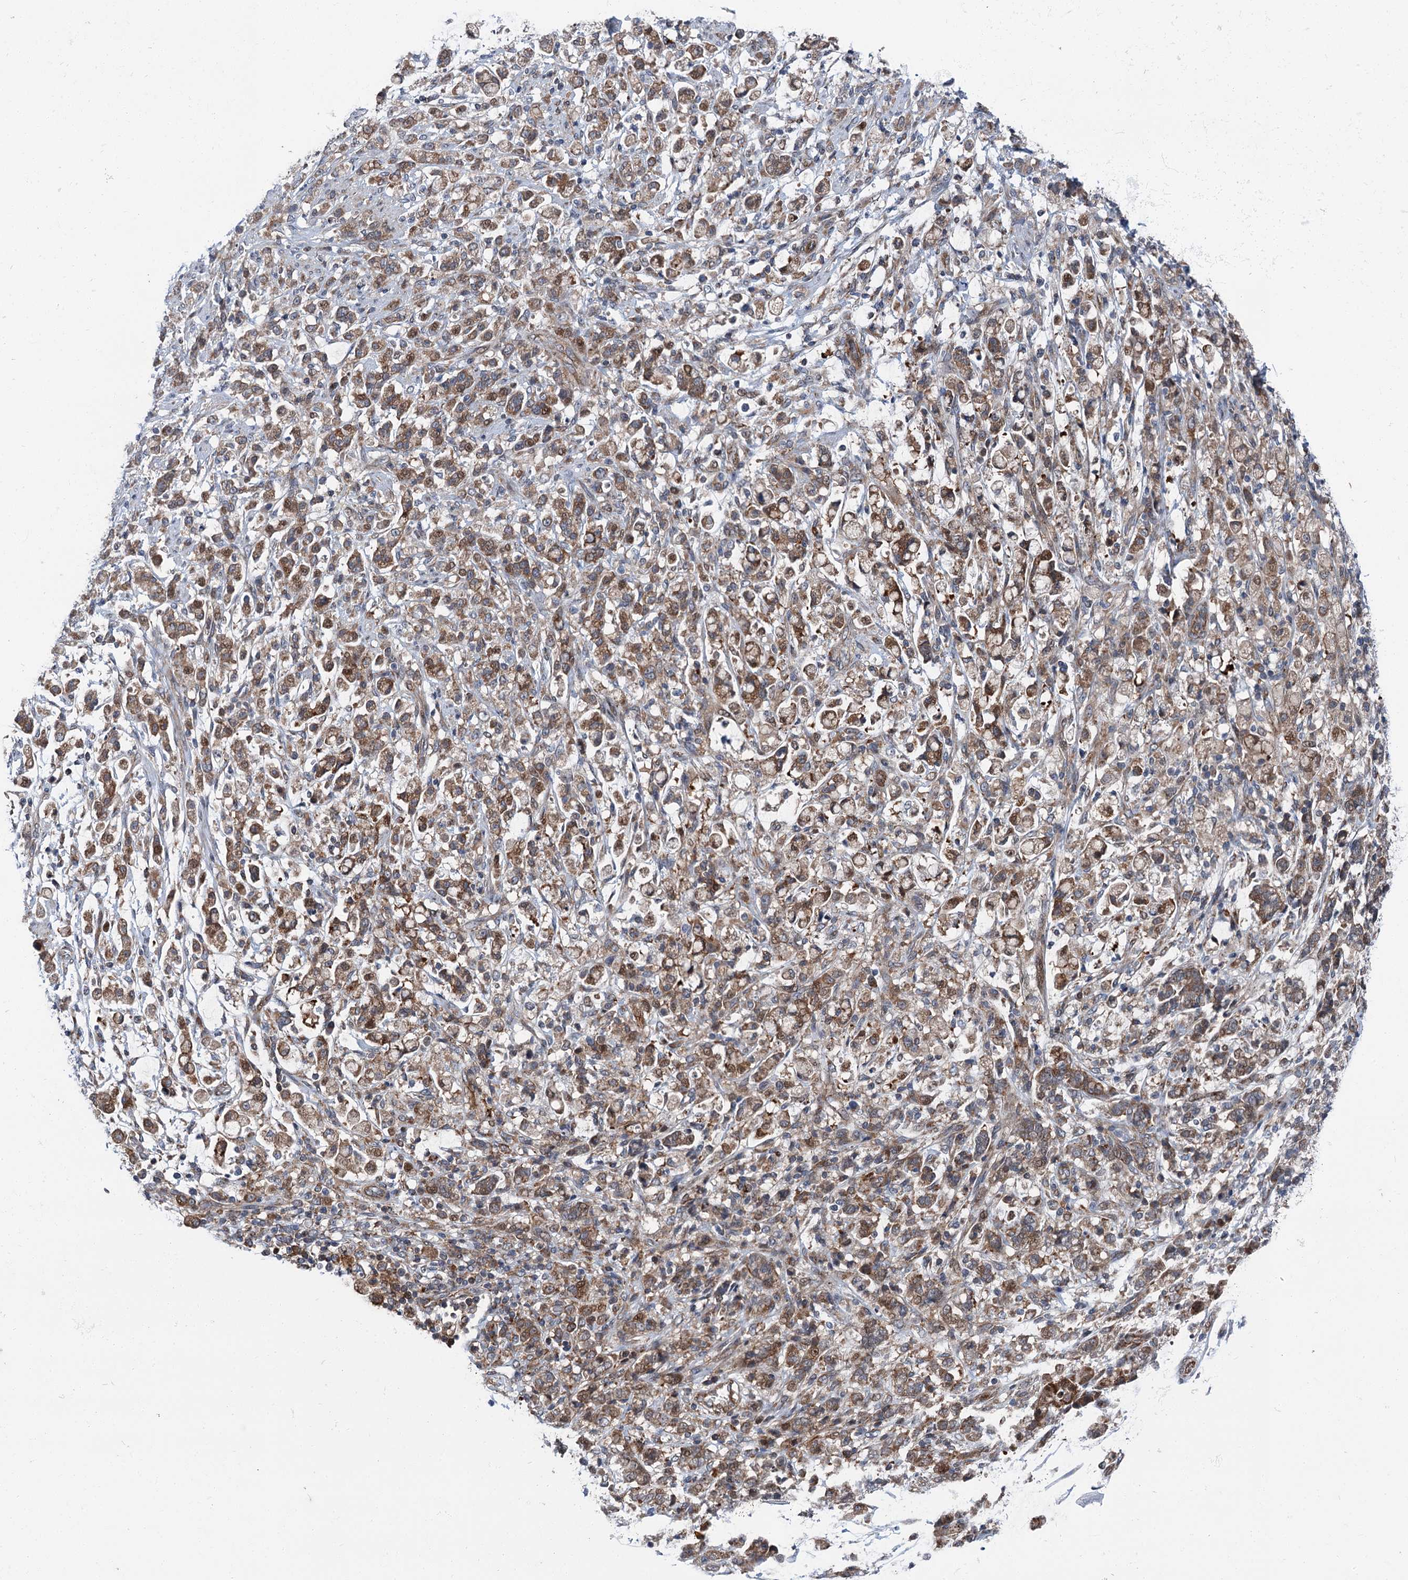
{"staining": {"intensity": "moderate", "quantity": ">75%", "location": "cytoplasmic/membranous"}, "tissue": "stomach cancer", "cell_type": "Tumor cells", "image_type": "cancer", "snomed": [{"axis": "morphology", "description": "Adenocarcinoma, NOS"}, {"axis": "topography", "description": "Stomach"}], "caption": "Protein analysis of stomach cancer (adenocarcinoma) tissue displays moderate cytoplasmic/membranous expression in approximately >75% of tumor cells.", "gene": "POLR1D", "patient": {"sex": "female", "age": 60}}